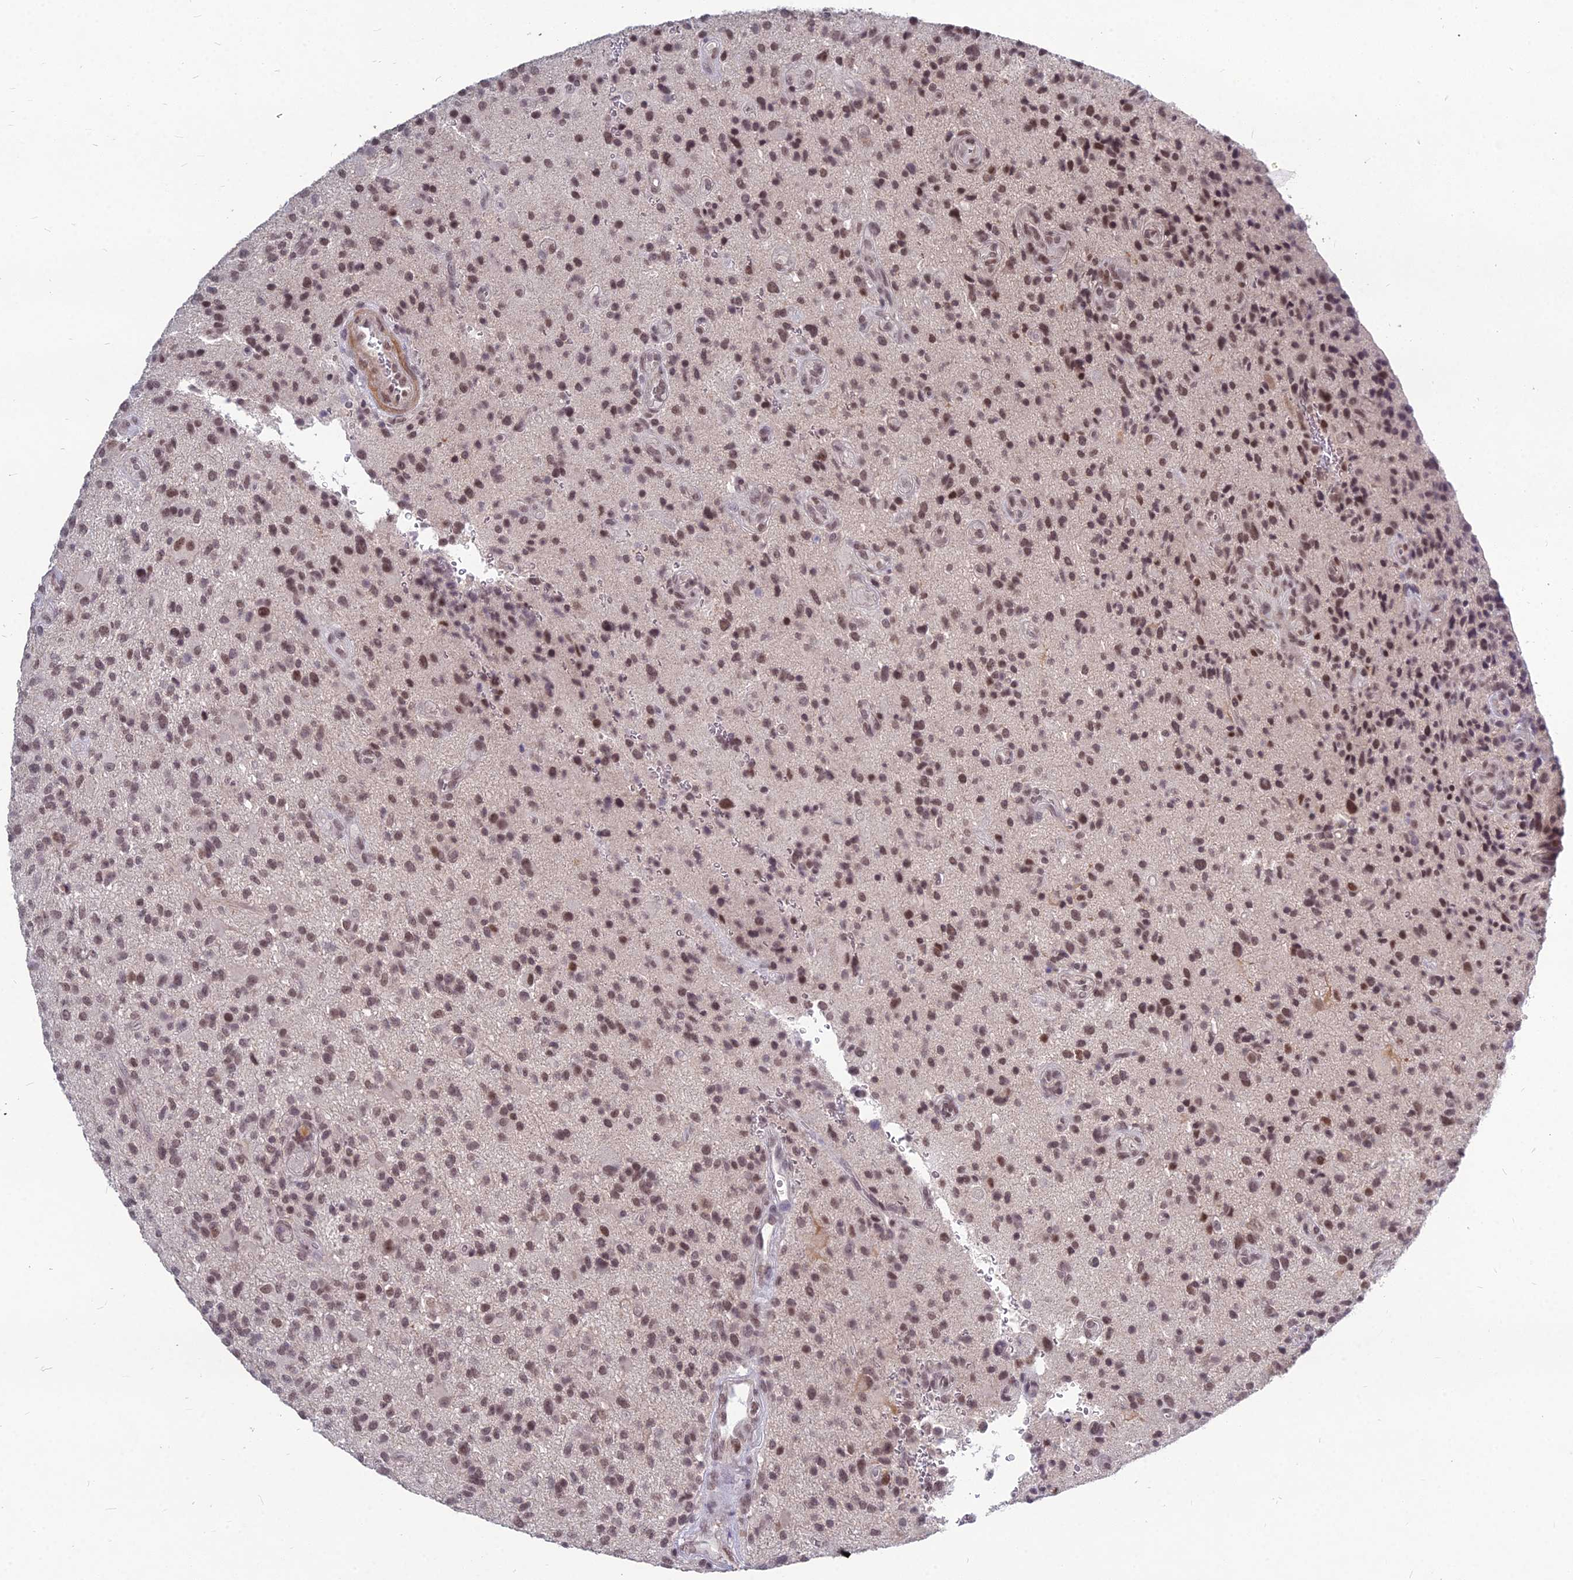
{"staining": {"intensity": "moderate", "quantity": ">75%", "location": "nuclear"}, "tissue": "glioma", "cell_type": "Tumor cells", "image_type": "cancer", "snomed": [{"axis": "morphology", "description": "Glioma, malignant, High grade"}, {"axis": "topography", "description": "Brain"}], "caption": "Immunohistochemistry photomicrograph of human glioma stained for a protein (brown), which reveals medium levels of moderate nuclear positivity in approximately >75% of tumor cells.", "gene": "KAT7", "patient": {"sex": "male", "age": 47}}